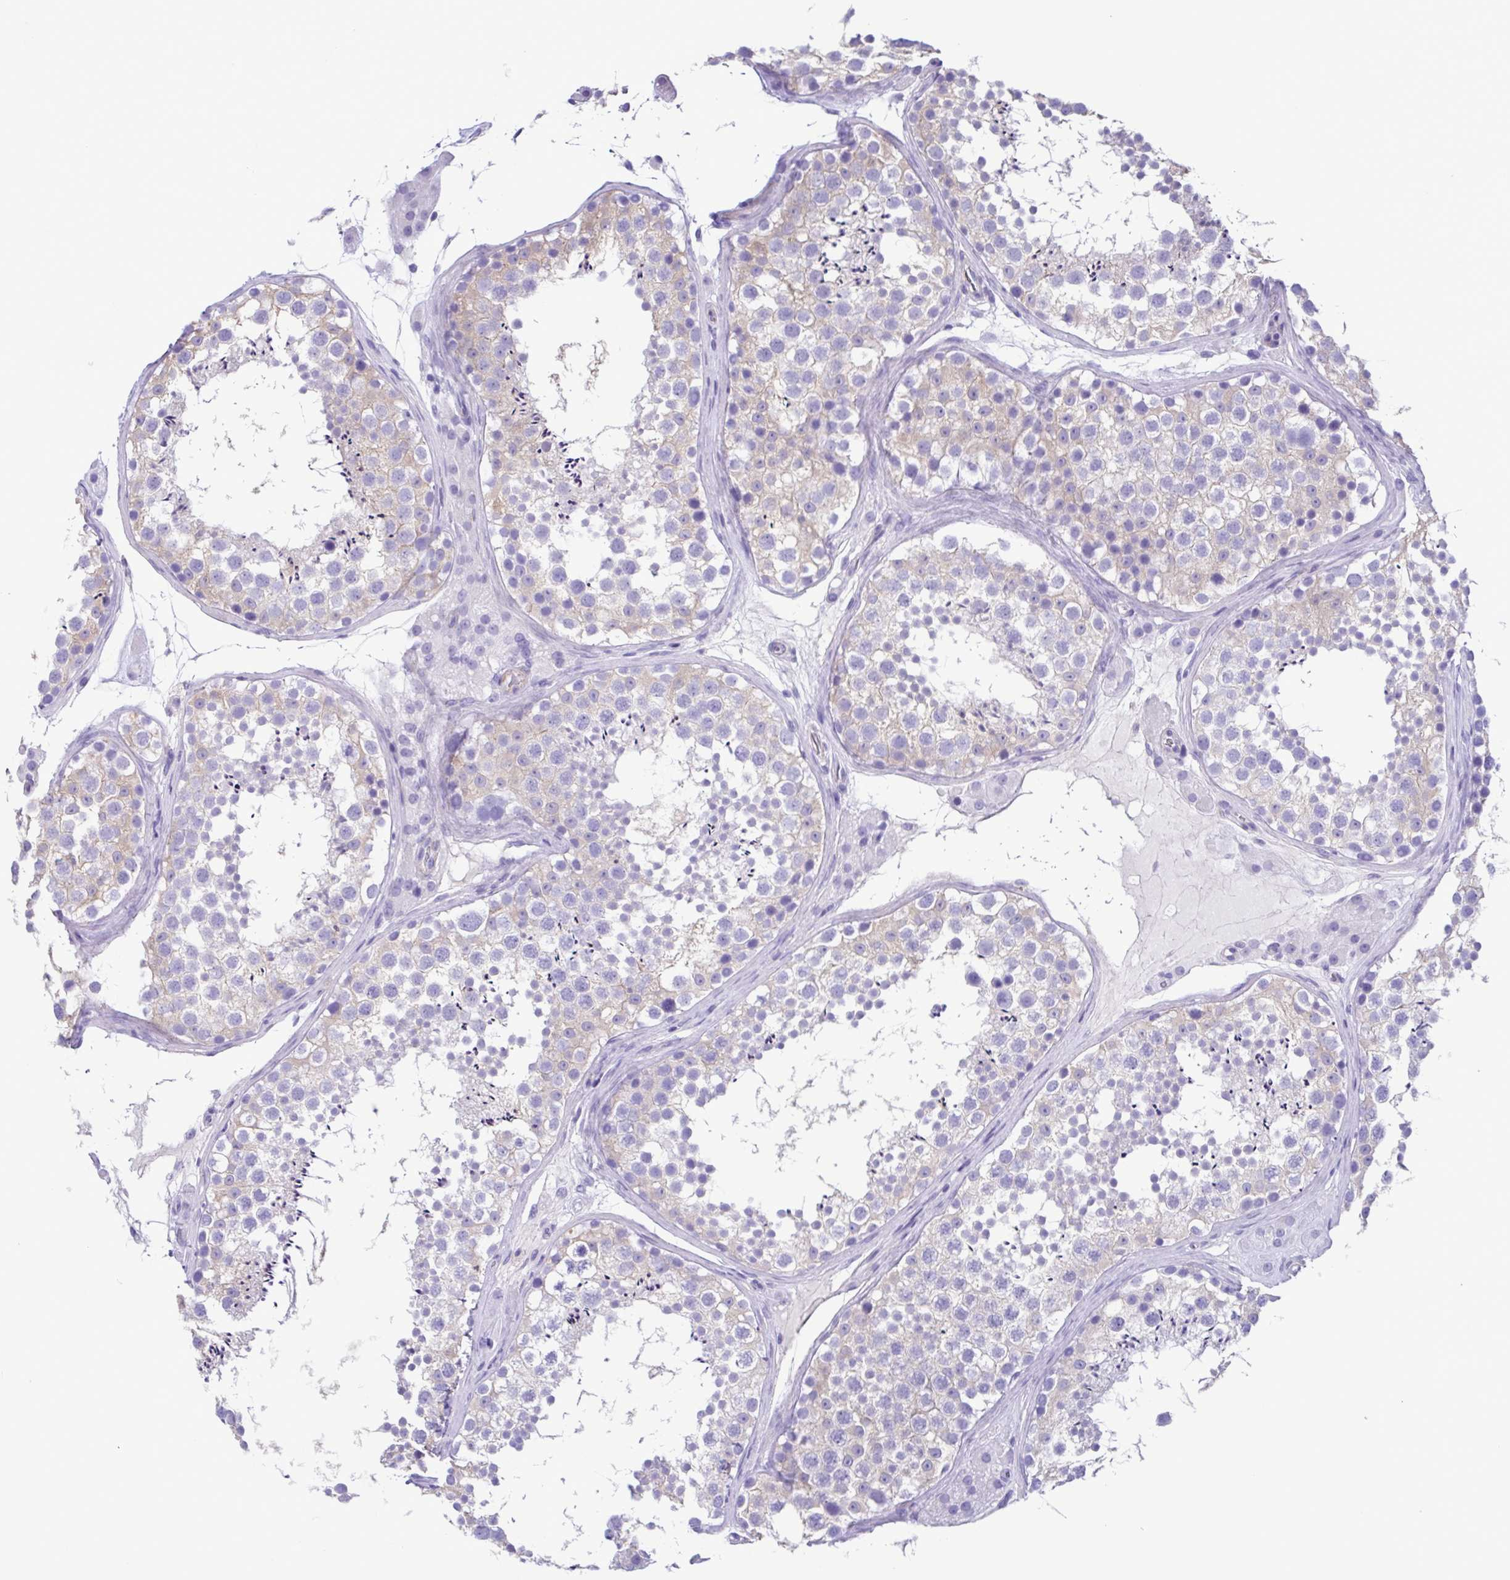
{"staining": {"intensity": "weak", "quantity": "<25%", "location": "cytoplasmic/membranous"}, "tissue": "testis", "cell_type": "Cells in seminiferous ducts", "image_type": "normal", "snomed": [{"axis": "morphology", "description": "Normal tissue, NOS"}, {"axis": "topography", "description": "Testis"}], "caption": "A photomicrograph of human testis is negative for staining in cells in seminiferous ducts. Nuclei are stained in blue.", "gene": "CYP11B1", "patient": {"sex": "male", "age": 41}}